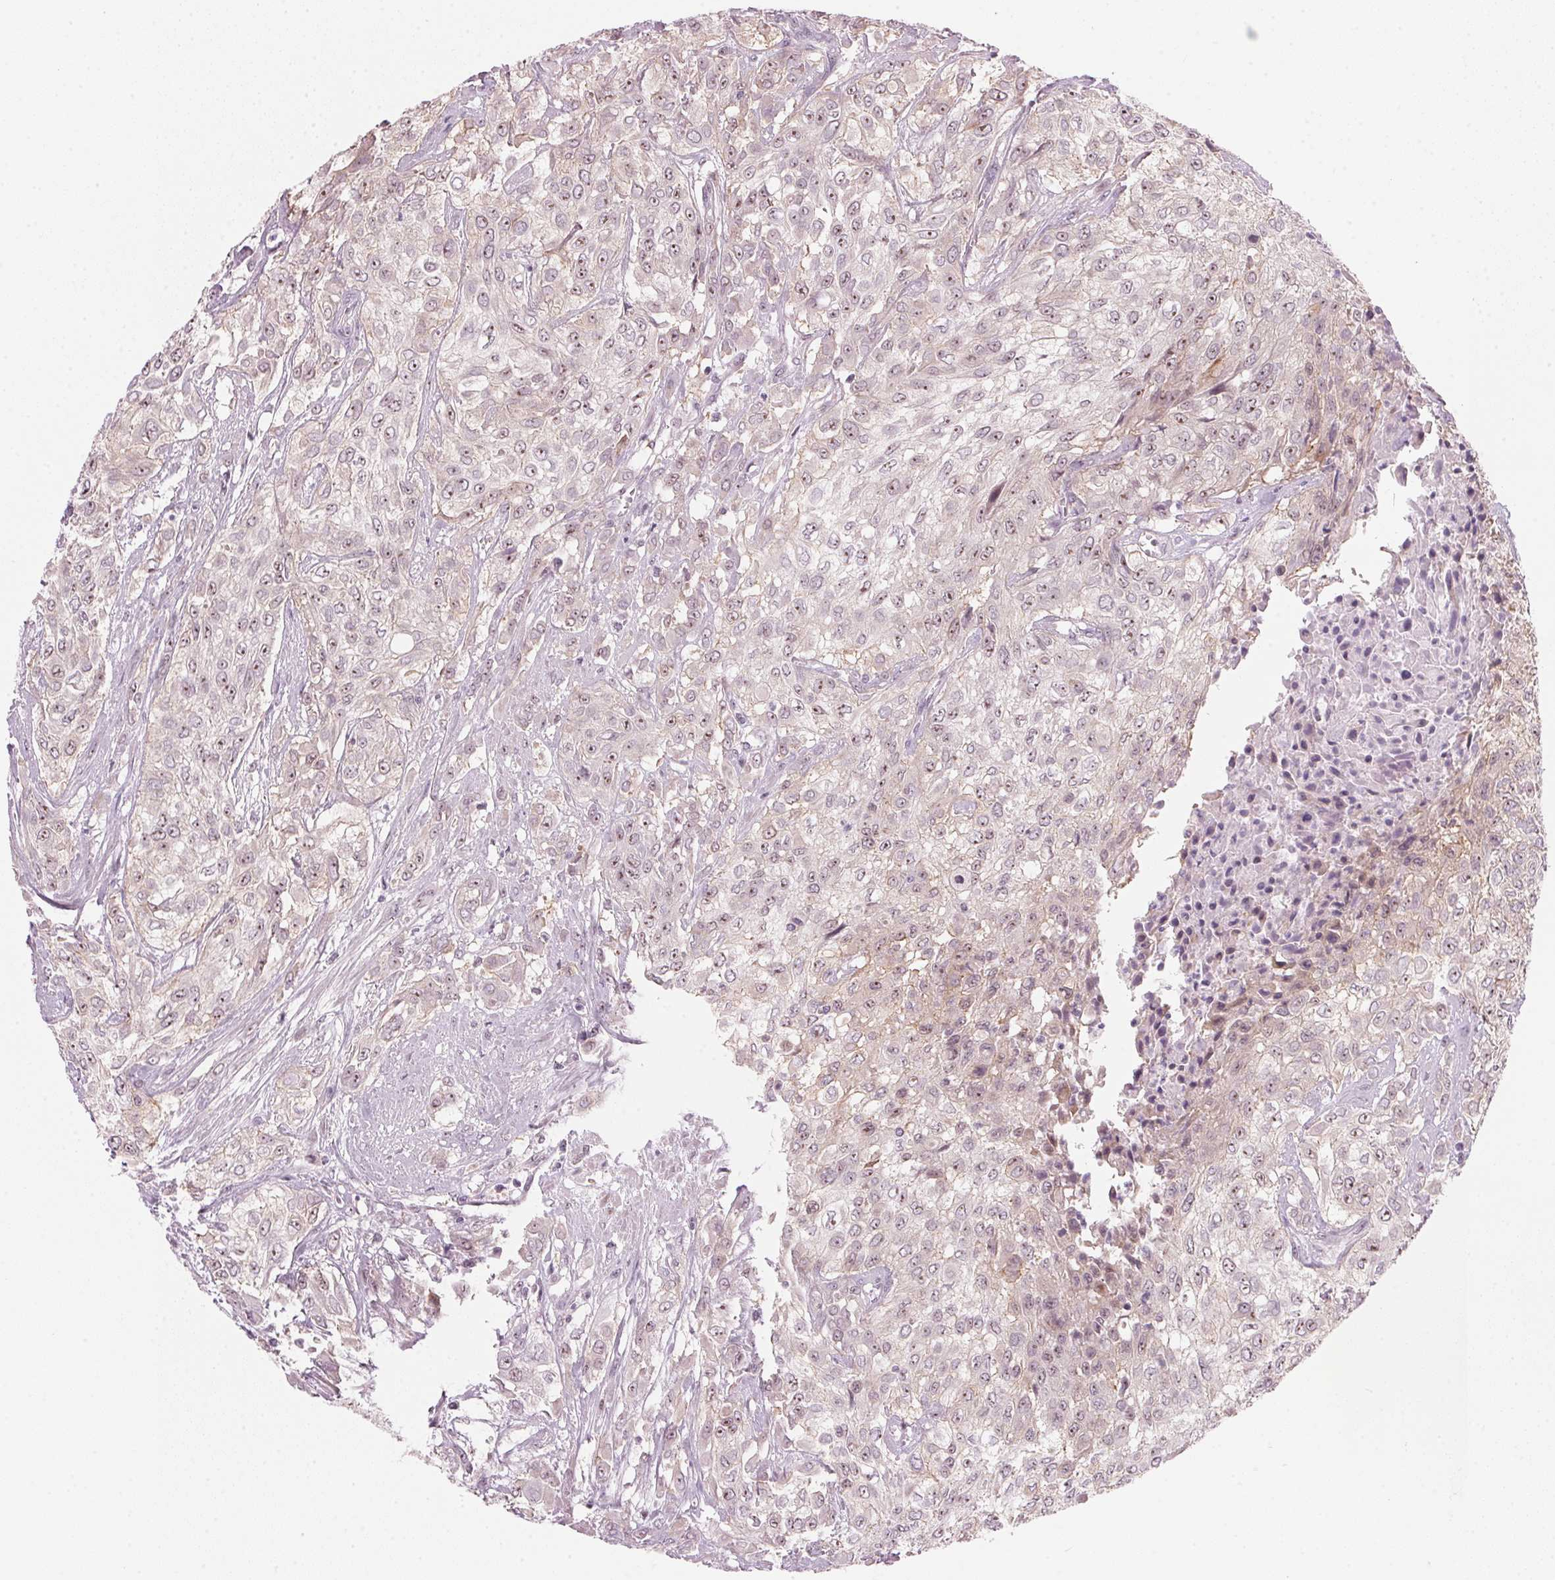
{"staining": {"intensity": "weak", "quantity": "25%-75%", "location": "nuclear"}, "tissue": "urothelial cancer", "cell_type": "Tumor cells", "image_type": "cancer", "snomed": [{"axis": "morphology", "description": "Urothelial carcinoma, High grade"}, {"axis": "topography", "description": "Urinary bladder"}], "caption": "Immunohistochemistry (DAB (3,3'-diaminobenzidine)) staining of human urothelial cancer demonstrates weak nuclear protein expression in approximately 25%-75% of tumor cells.", "gene": "DNTTIP2", "patient": {"sex": "male", "age": 57}}